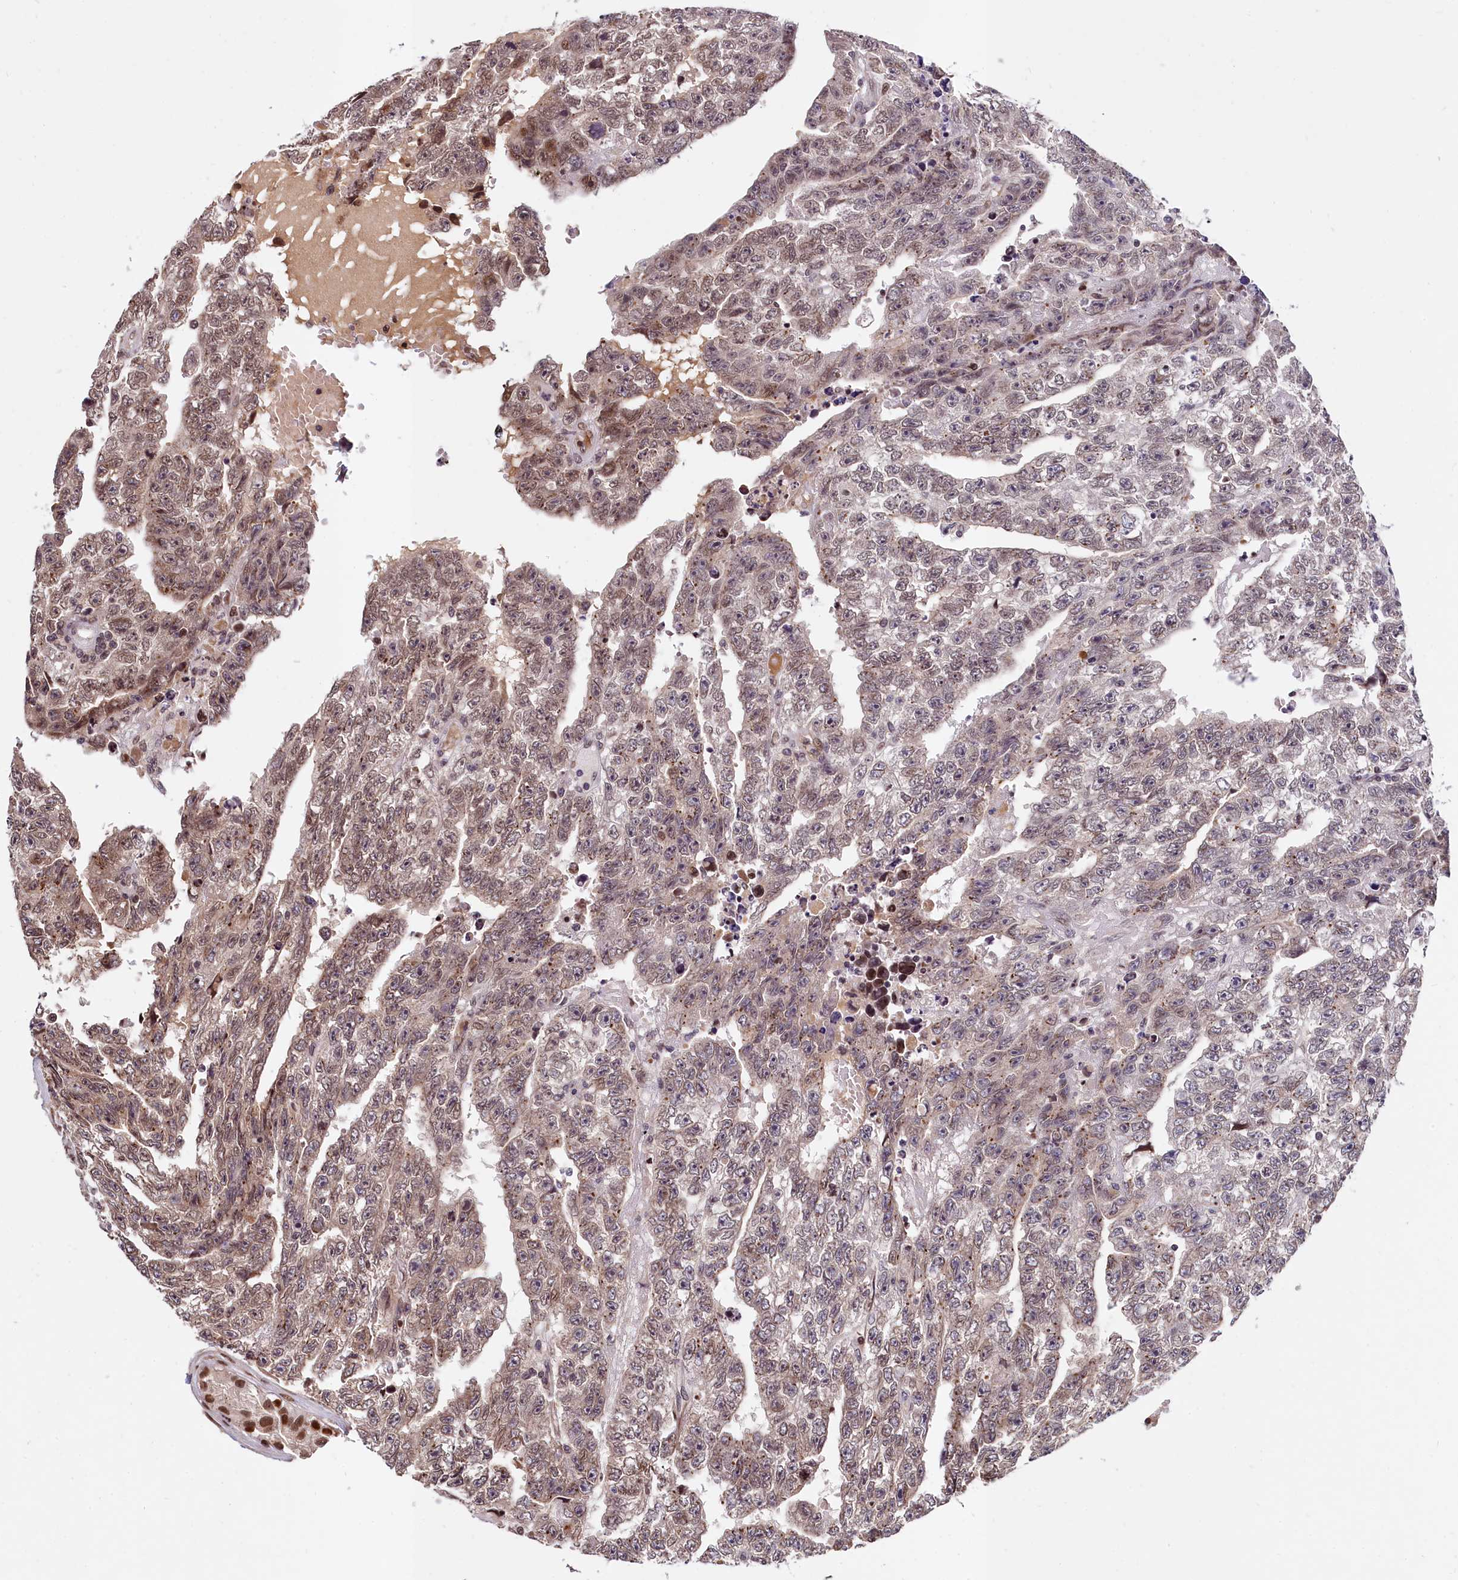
{"staining": {"intensity": "weak", "quantity": ">75%", "location": "nuclear"}, "tissue": "testis cancer", "cell_type": "Tumor cells", "image_type": "cancer", "snomed": [{"axis": "morphology", "description": "Carcinoma, Embryonal, NOS"}, {"axis": "topography", "description": "Testis"}], "caption": "Weak nuclear expression for a protein is seen in about >75% of tumor cells of embryonal carcinoma (testis) using immunohistochemistry (IHC).", "gene": "FAM217B", "patient": {"sex": "male", "age": 25}}